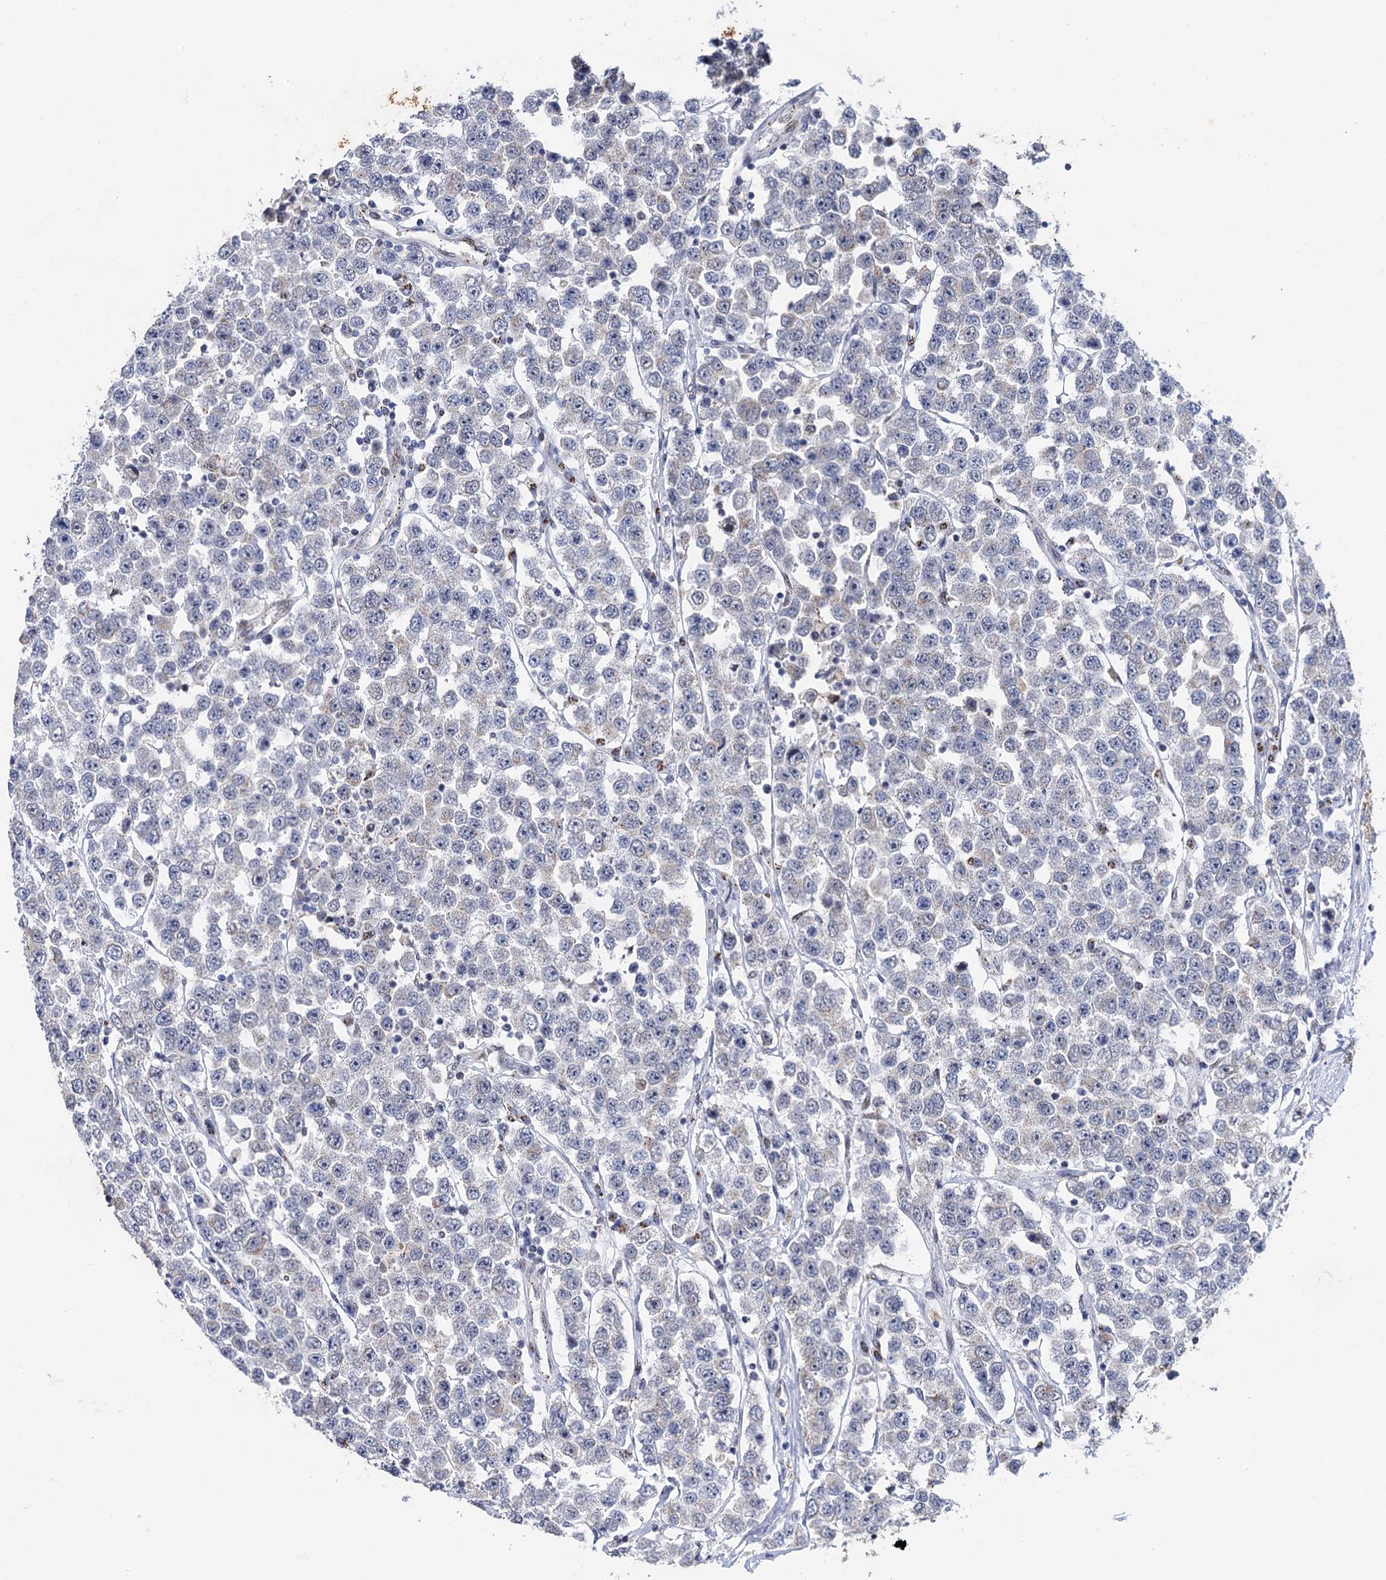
{"staining": {"intensity": "negative", "quantity": "none", "location": "none"}, "tissue": "testis cancer", "cell_type": "Tumor cells", "image_type": "cancer", "snomed": [{"axis": "morphology", "description": "Seminoma, NOS"}, {"axis": "topography", "description": "Testis"}], "caption": "The IHC micrograph has no significant positivity in tumor cells of testis cancer tissue.", "gene": "THAP2", "patient": {"sex": "male", "age": 28}}